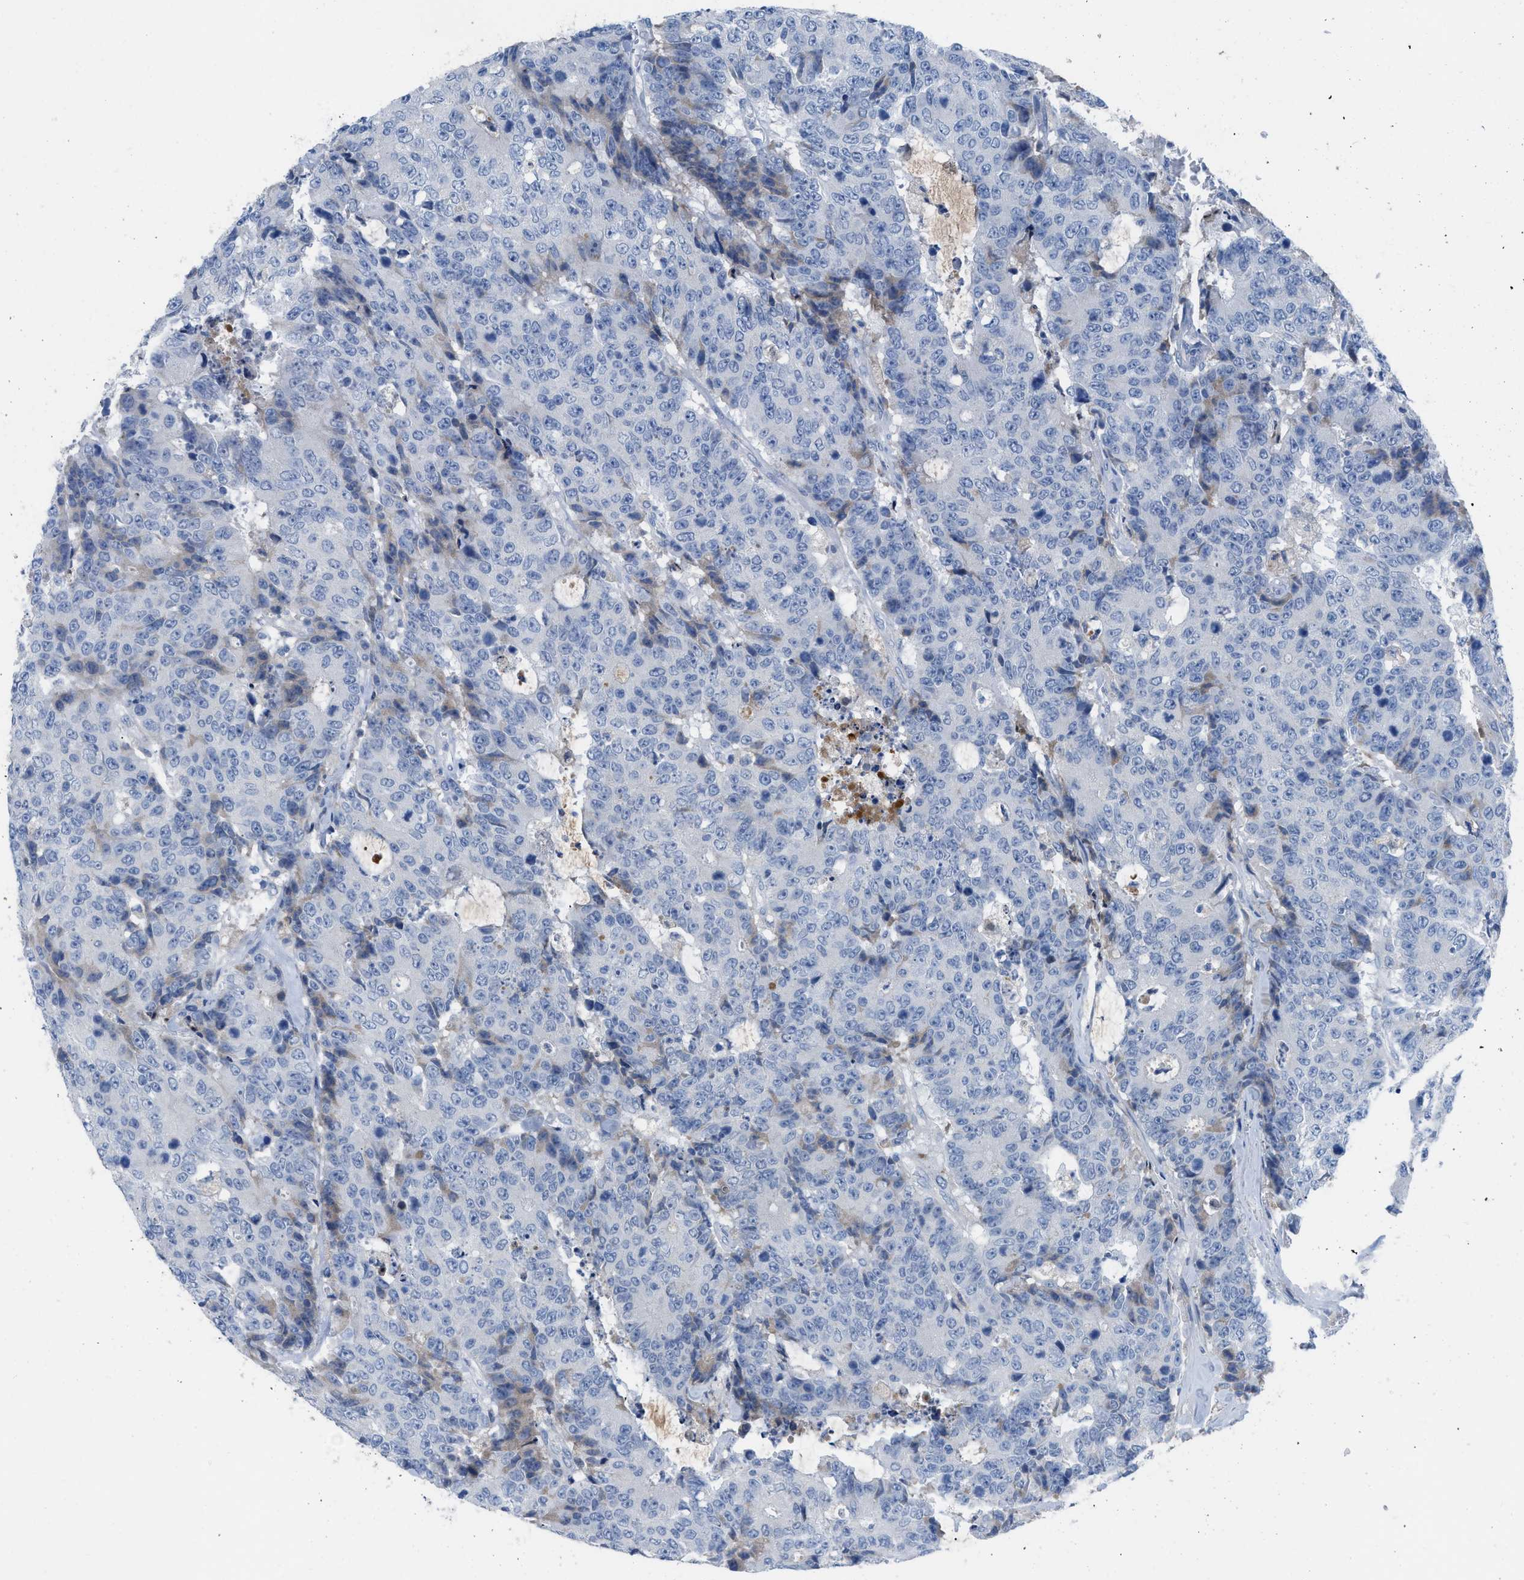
{"staining": {"intensity": "weak", "quantity": "<25%", "location": "cytoplasmic/membranous"}, "tissue": "colorectal cancer", "cell_type": "Tumor cells", "image_type": "cancer", "snomed": [{"axis": "morphology", "description": "Adenocarcinoma, NOS"}, {"axis": "topography", "description": "Colon"}], "caption": "Colorectal adenocarcinoma stained for a protein using immunohistochemistry demonstrates no expression tumor cells.", "gene": "HPX", "patient": {"sex": "female", "age": 86}}